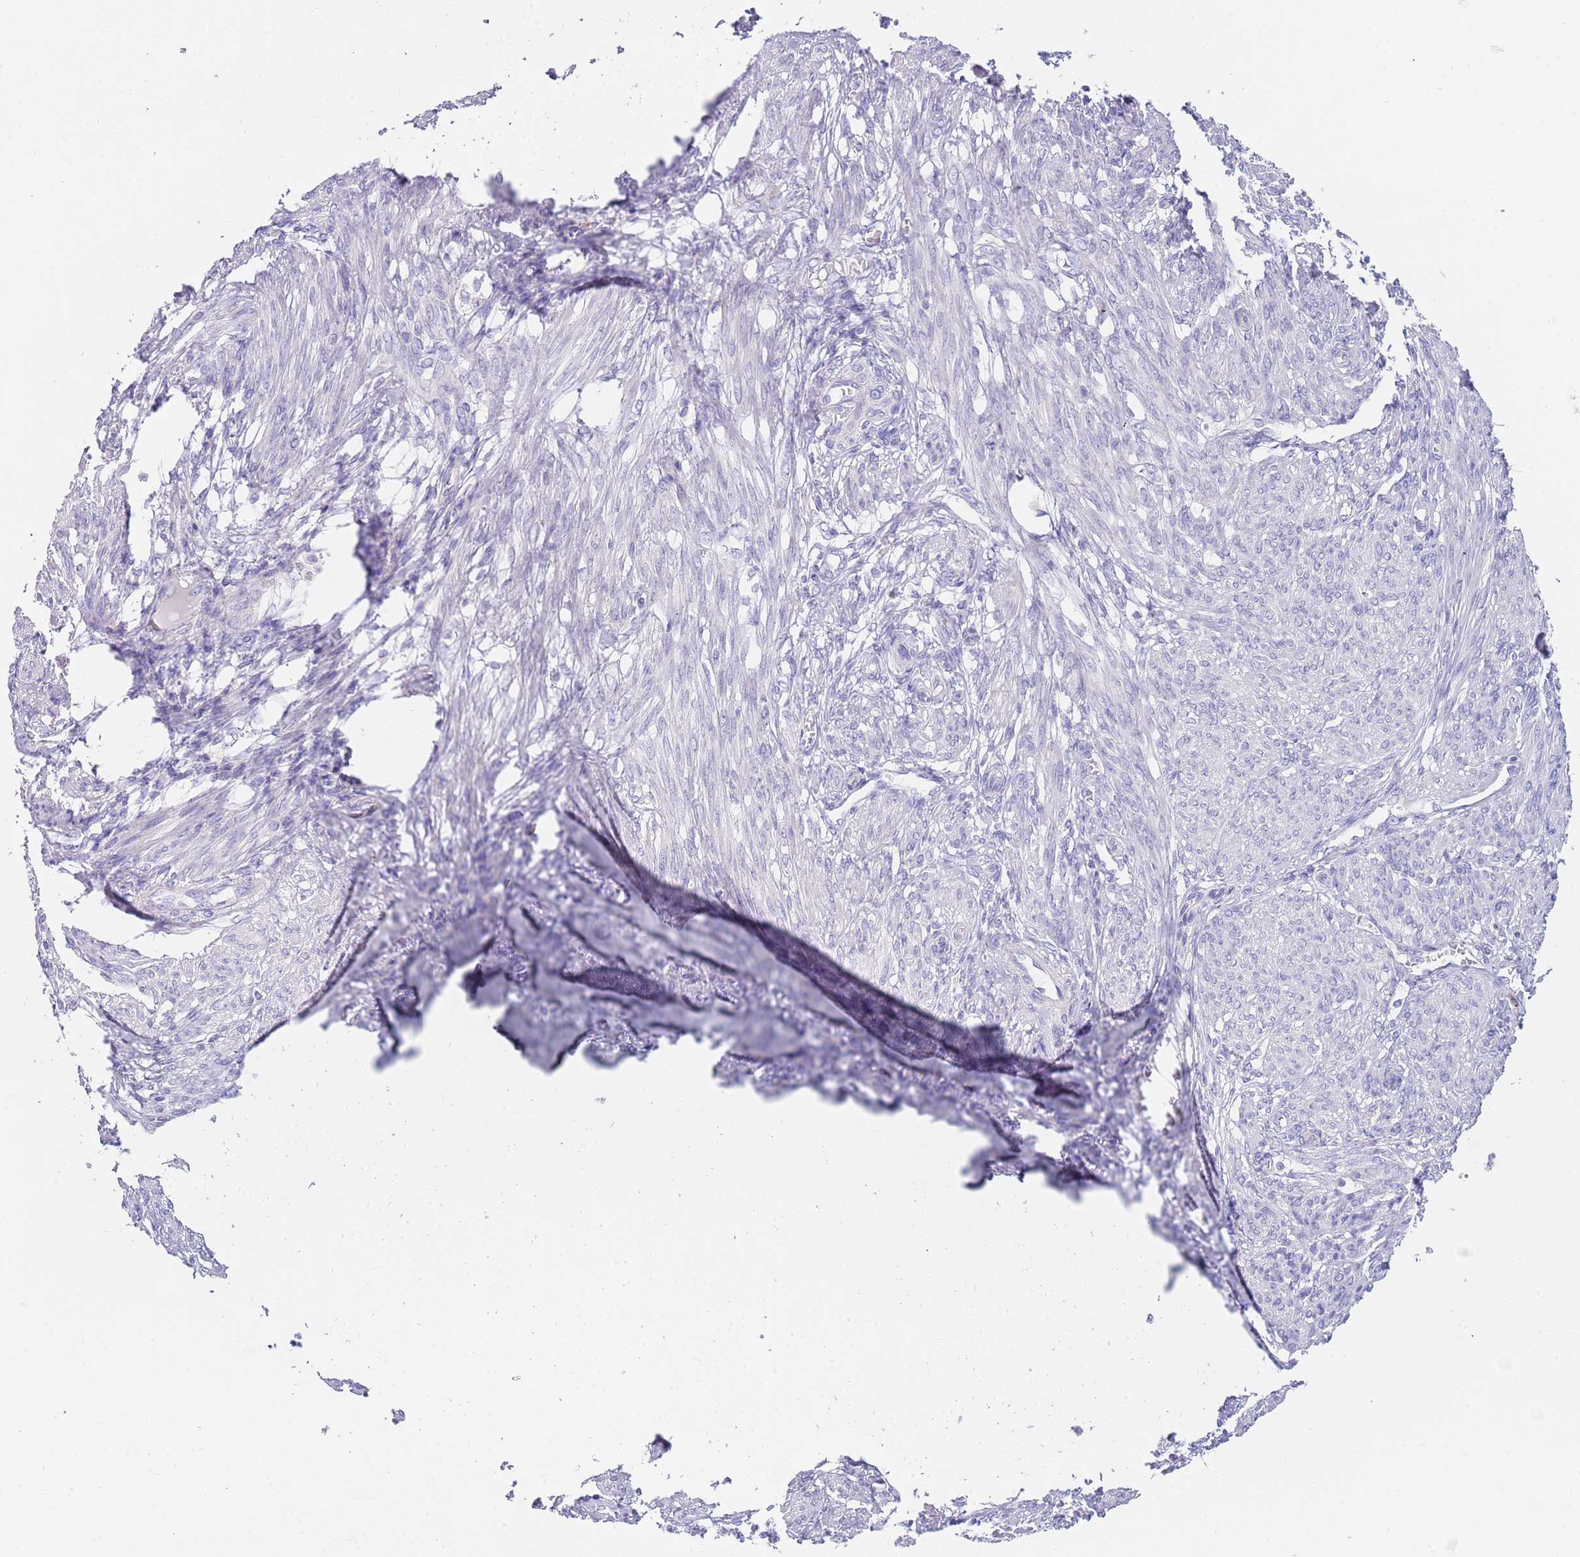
{"staining": {"intensity": "negative", "quantity": "none", "location": "none"}, "tissue": "smooth muscle", "cell_type": "Smooth muscle cells", "image_type": "normal", "snomed": [{"axis": "morphology", "description": "Normal tissue, NOS"}, {"axis": "topography", "description": "Smooth muscle"}], "caption": "A high-resolution histopathology image shows IHC staining of unremarkable smooth muscle, which demonstrates no significant positivity in smooth muscle cells. (DAB IHC visualized using brightfield microscopy, high magnification).", "gene": "TYW1B", "patient": {"sex": "female", "age": 39}}